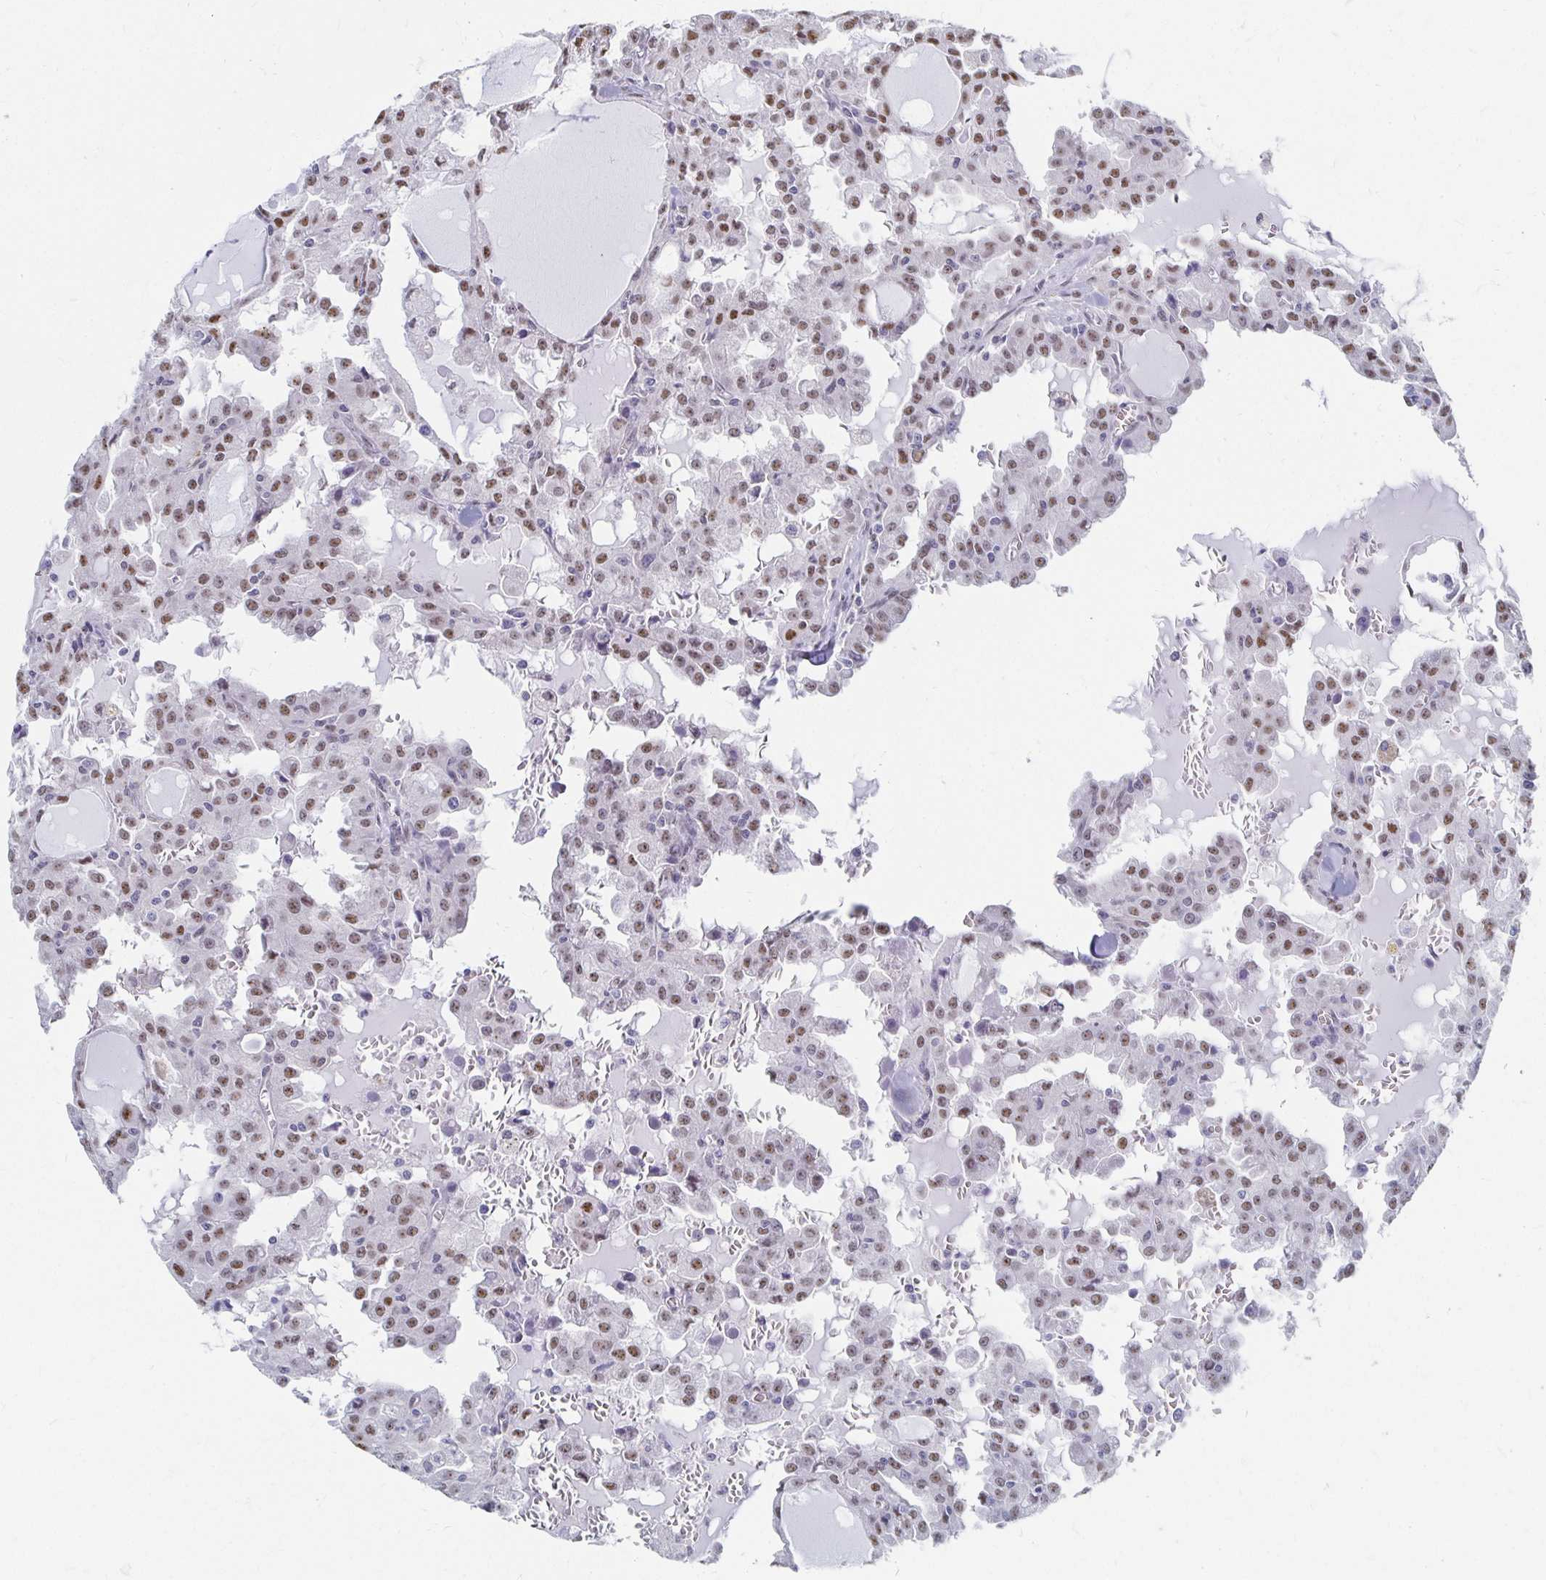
{"staining": {"intensity": "moderate", "quantity": ">75%", "location": "nuclear"}, "tissue": "head and neck cancer", "cell_type": "Tumor cells", "image_type": "cancer", "snomed": [{"axis": "morphology", "description": "Adenocarcinoma, NOS"}, {"axis": "topography", "description": "Head-Neck"}], "caption": "Brown immunohistochemical staining in head and neck cancer shows moderate nuclear staining in about >75% of tumor cells.", "gene": "CLIC3", "patient": {"sex": "male", "age": 64}}